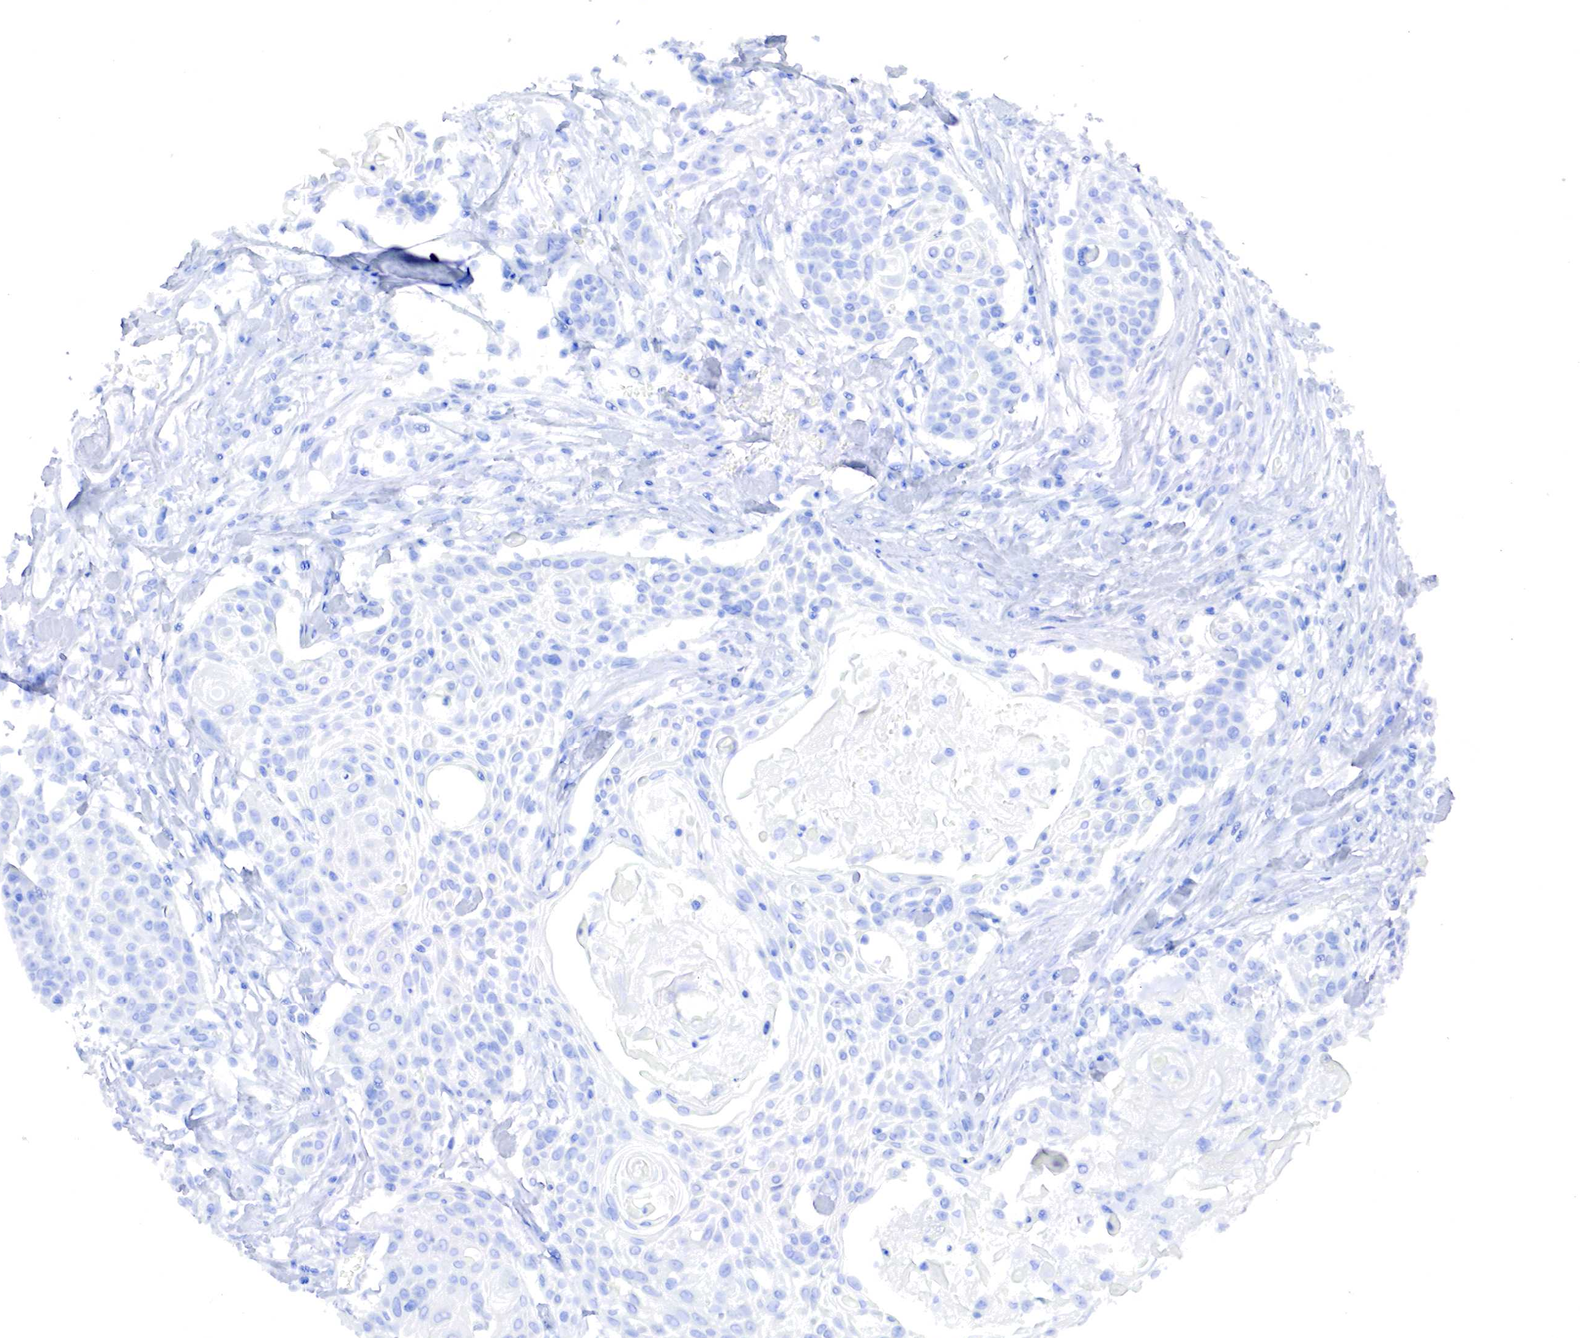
{"staining": {"intensity": "negative", "quantity": "none", "location": "none"}, "tissue": "head and neck cancer", "cell_type": "Tumor cells", "image_type": "cancer", "snomed": [{"axis": "morphology", "description": "Squamous cell carcinoma, NOS"}, {"axis": "morphology", "description": "Squamous cell carcinoma, metastatic, NOS"}, {"axis": "topography", "description": "Lymph node"}, {"axis": "topography", "description": "Salivary gland"}, {"axis": "topography", "description": "Head-Neck"}], "caption": "Human metastatic squamous cell carcinoma (head and neck) stained for a protein using immunohistochemistry shows no expression in tumor cells.", "gene": "RDX", "patient": {"sex": "female", "age": 74}}